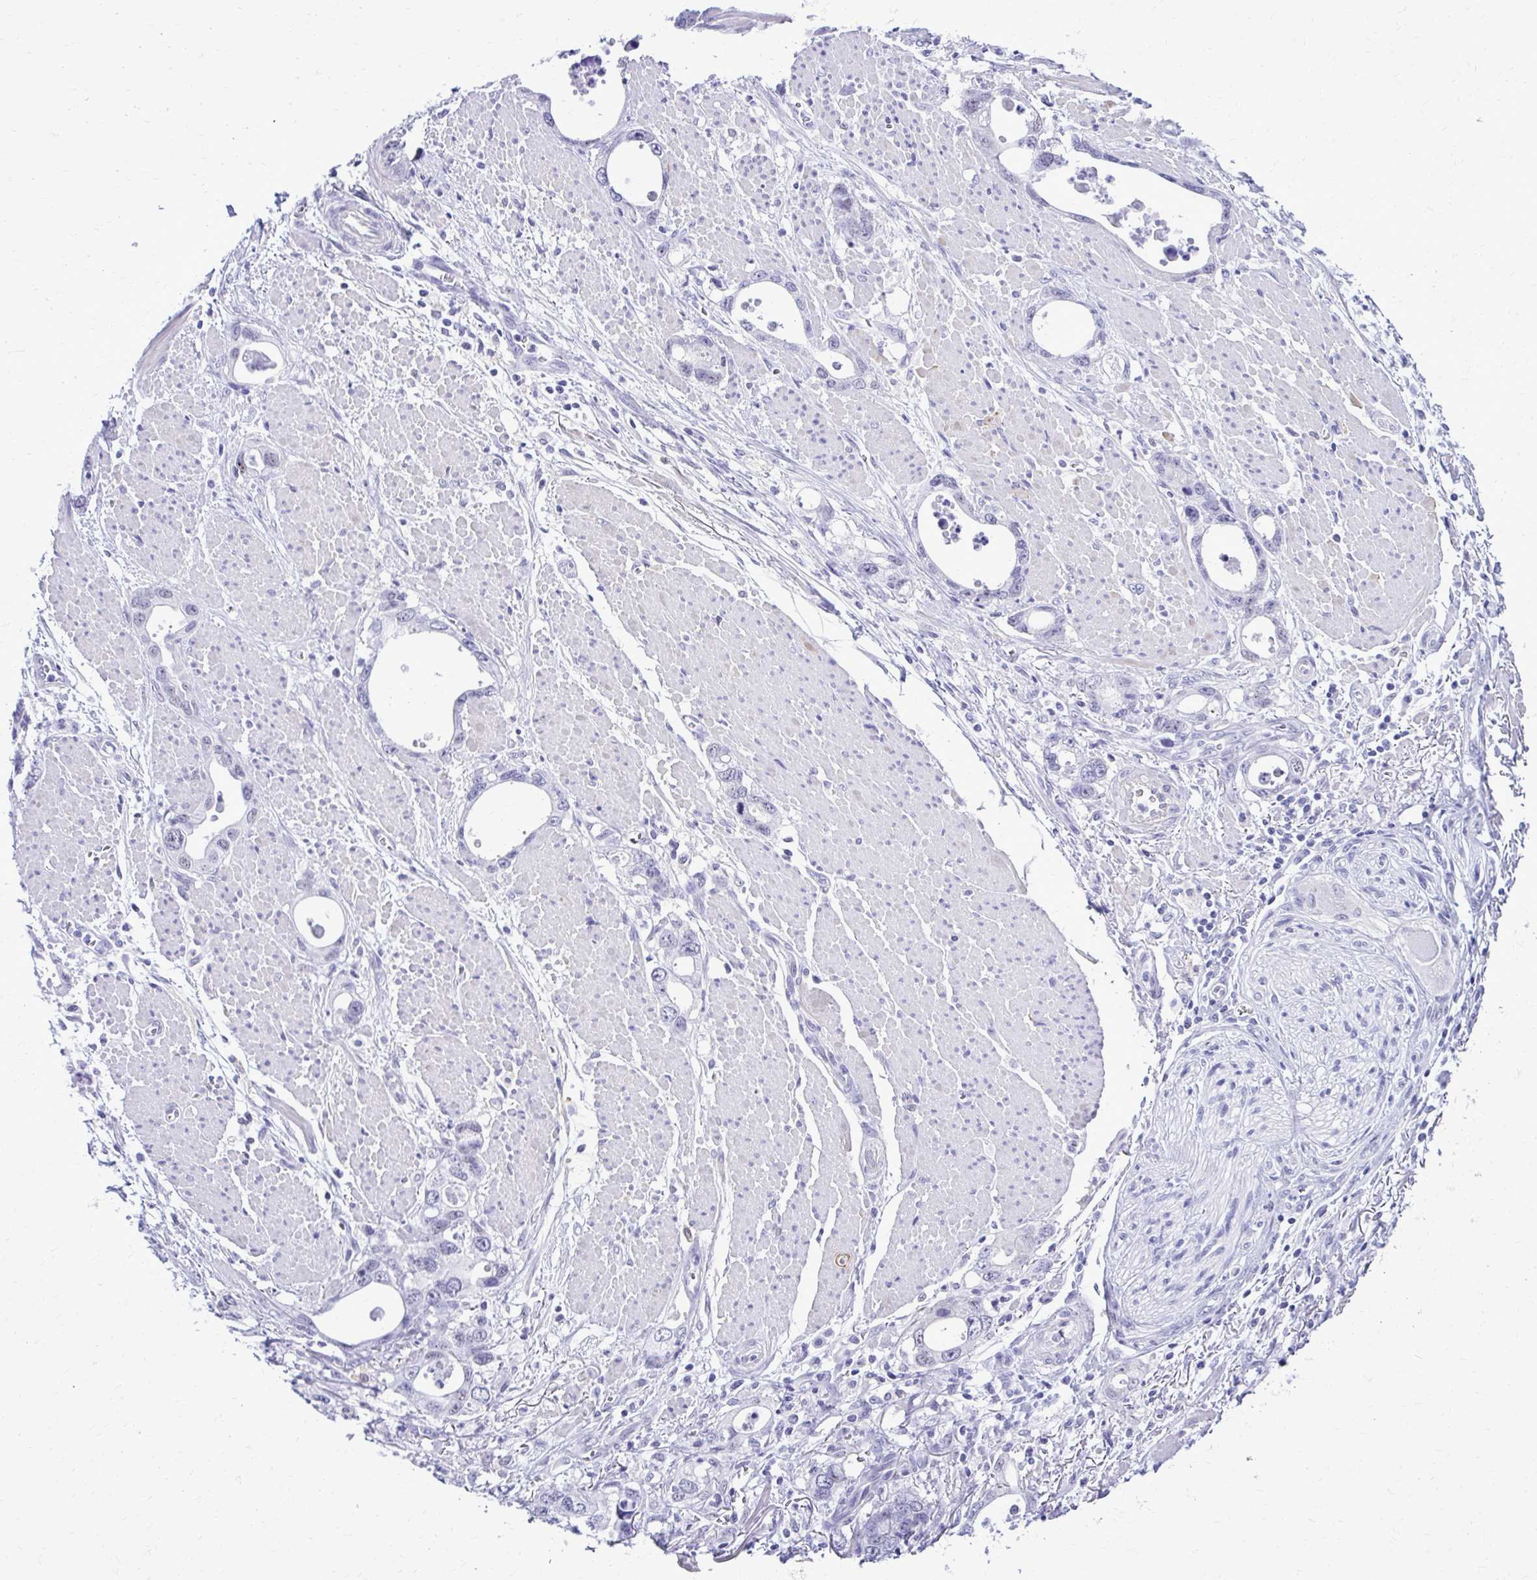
{"staining": {"intensity": "negative", "quantity": "none", "location": "none"}, "tissue": "stomach cancer", "cell_type": "Tumor cells", "image_type": "cancer", "snomed": [{"axis": "morphology", "description": "Adenocarcinoma, NOS"}, {"axis": "topography", "description": "Stomach, upper"}], "caption": "IHC image of neoplastic tissue: human stomach cancer (adenocarcinoma) stained with DAB (3,3'-diaminobenzidine) shows no significant protein positivity in tumor cells.", "gene": "RASL11B", "patient": {"sex": "male", "age": 74}}